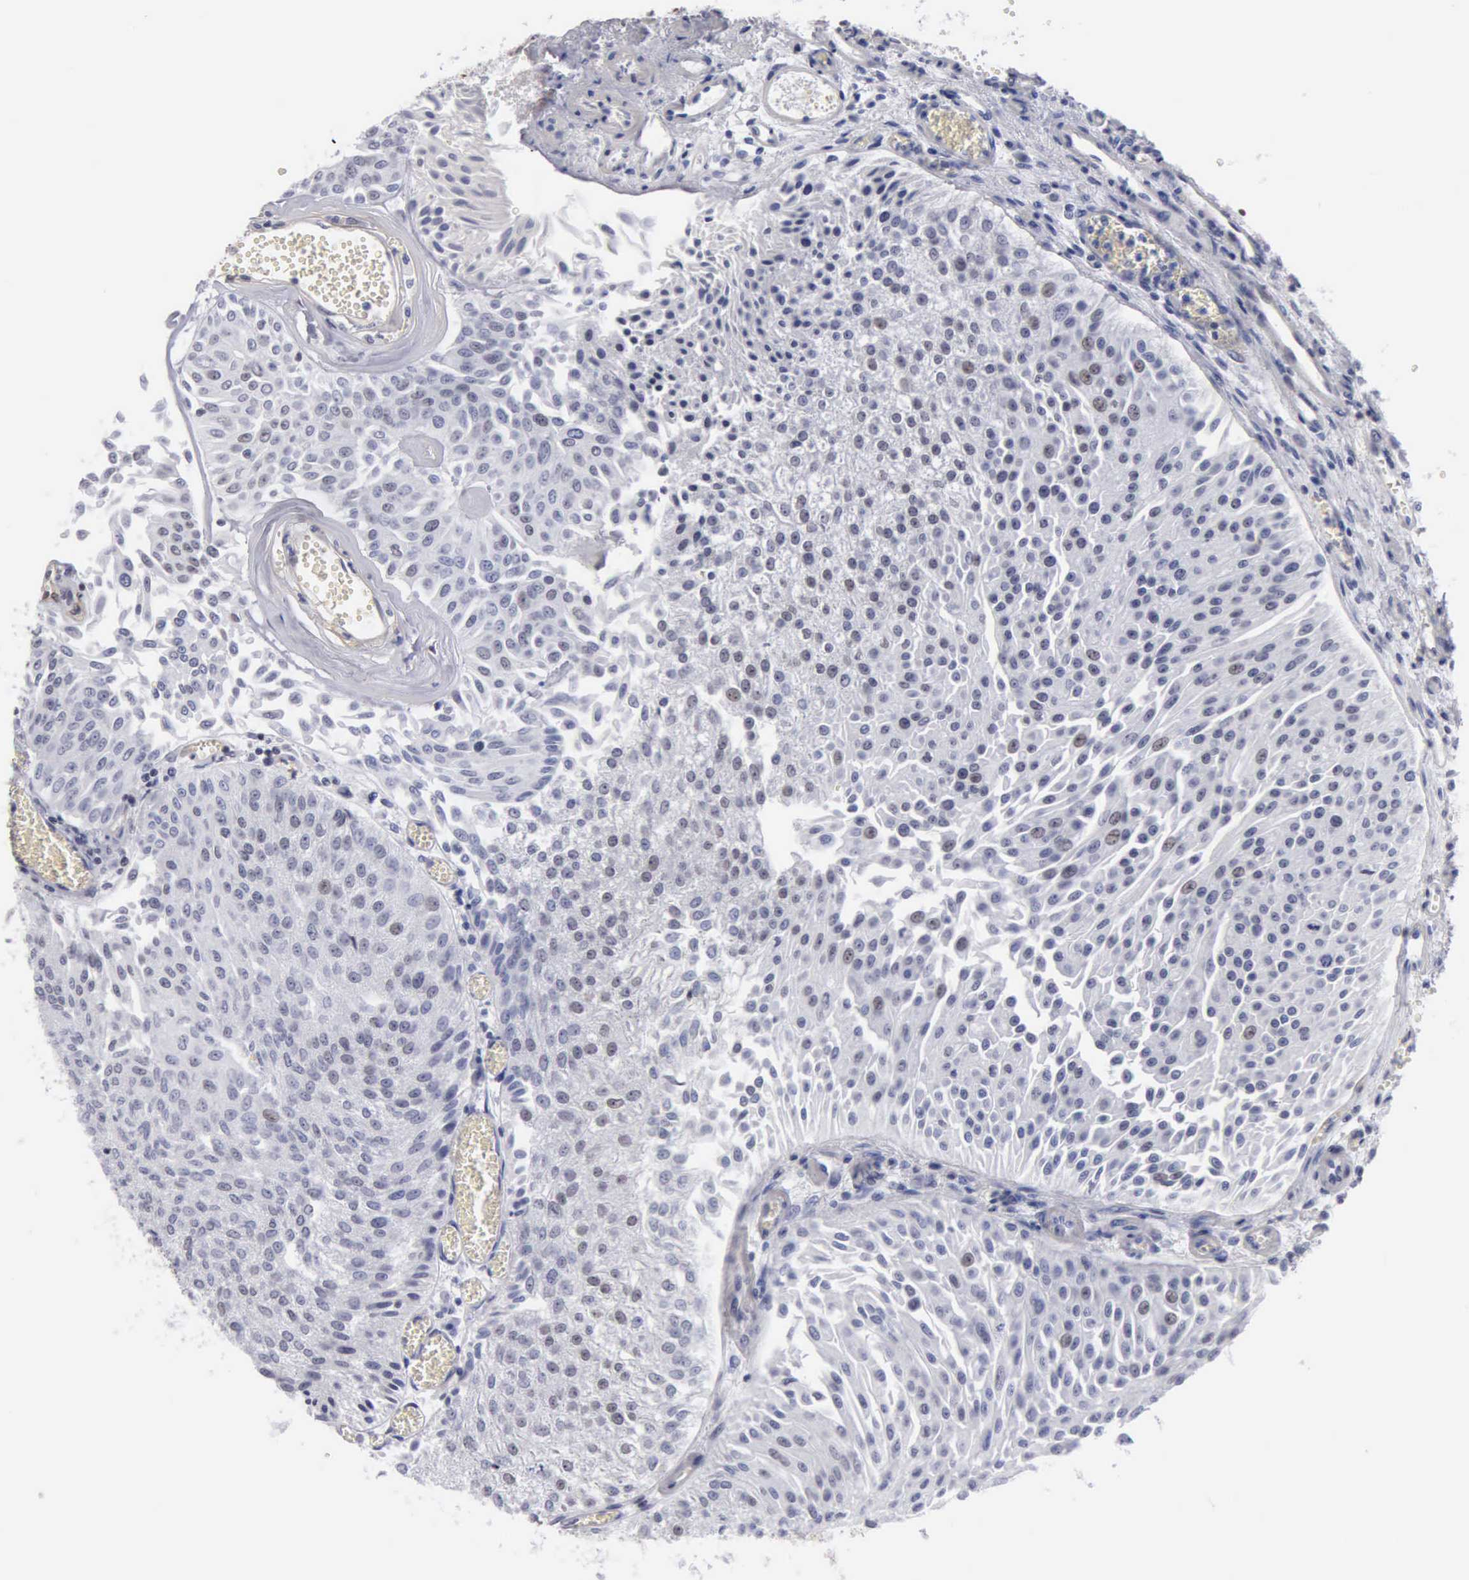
{"staining": {"intensity": "negative", "quantity": "none", "location": "none"}, "tissue": "urothelial cancer", "cell_type": "Tumor cells", "image_type": "cancer", "snomed": [{"axis": "morphology", "description": "Urothelial carcinoma, Low grade"}, {"axis": "topography", "description": "Urinary bladder"}], "caption": "The photomicrograph displays no staining of tumor cells in urothelial cancer. Brightfield microscopy of immunohistochemistry stained with DAB (brown) and hematoxylin (blue), captured at high magnification.", "gene": "CCNG1", "patient": {"sex": "male", "age": 86}}